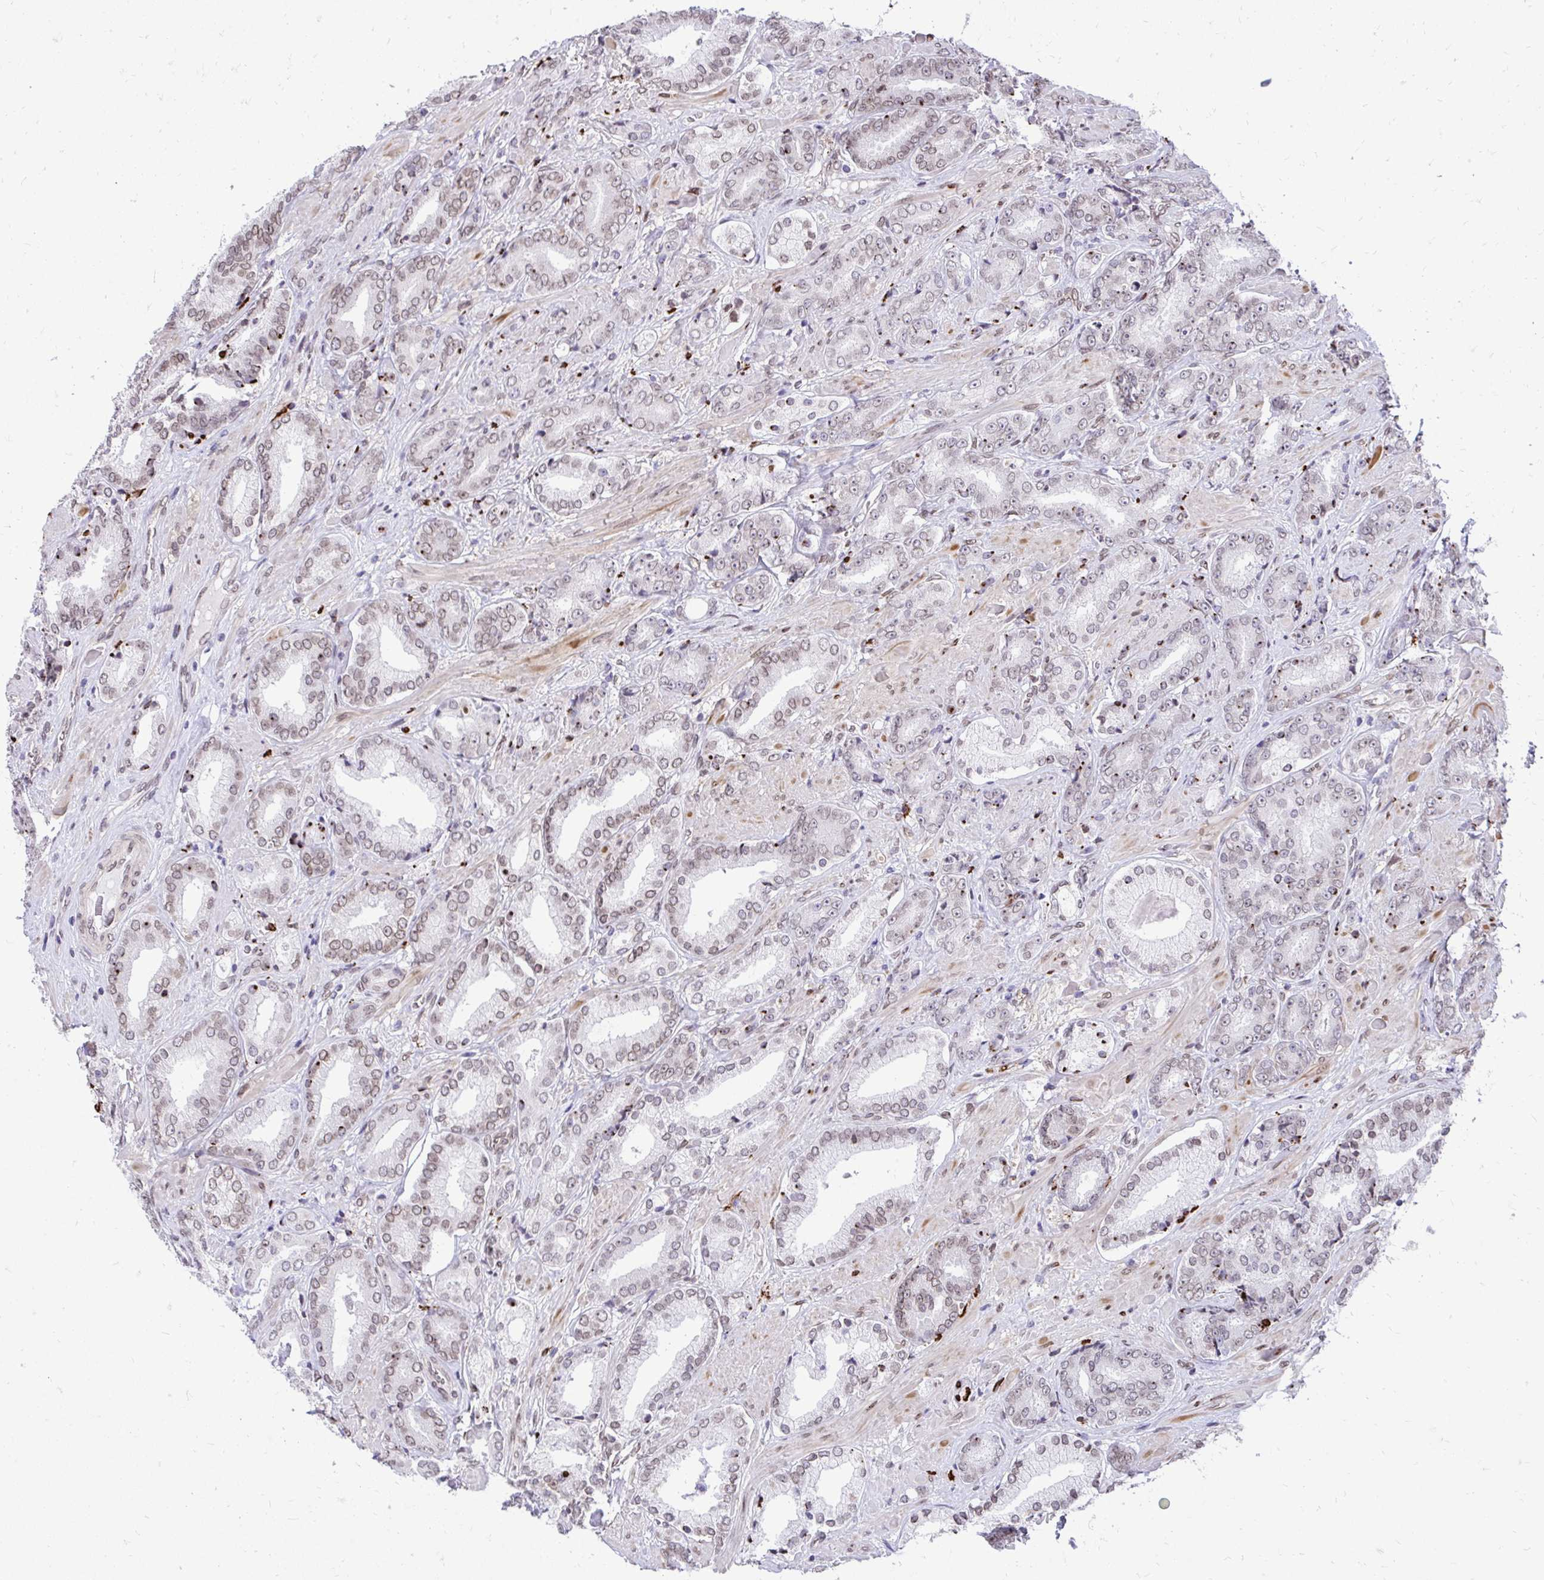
{"staining": {"intensity": "moderate", "quantity": "25%-75%", "location": "cytoplasmic/membranous,nuclear"}, "tissue": "prostate cancer", "cell_type": "Tumor cells", "image_type": "cancer", "snomed": [{"axis": "morphology", "description": "Adenocarcinoma, High grade"}, {"axis": "topography", "description": "Prostate"}], "caption": "Protein staining of prostate cancer tissue displays moderate cytoplasmic/membranous and nuclear expression in approximately 25%-75% of tumor cells. Using DAB (3,3'-diaminobenzidine) (brown) and hematoxylin (blue) stains, captured at high magnification using brightfield microscopy.", "gene": "BANF1", "patient": {"sex": "male", "age": 56}}